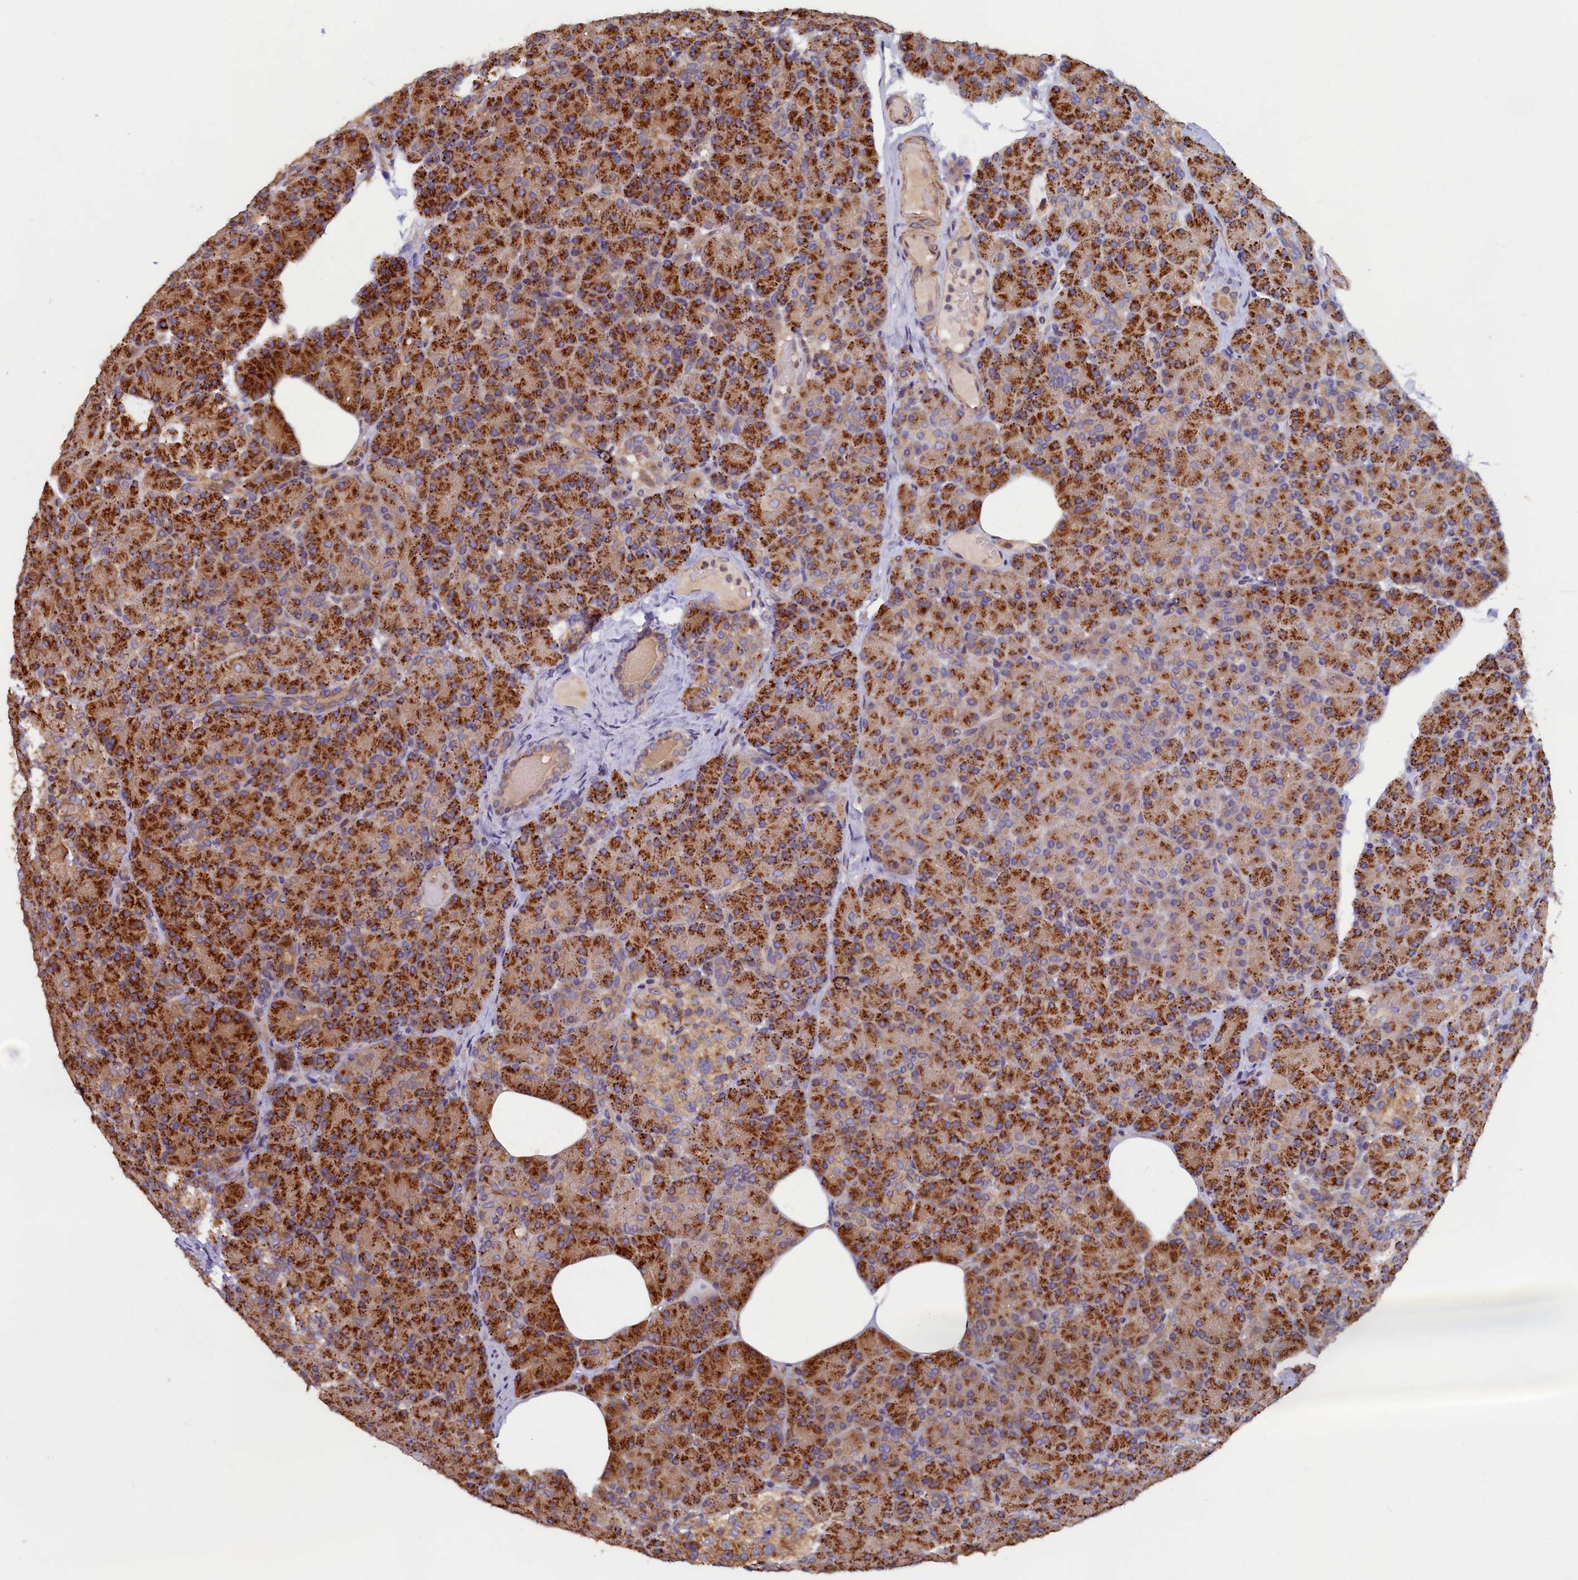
{"staining": {"intensity": "strong", "quantity": ">75%", "location": "cytoplasmic/membranous"}, "tissue": "pancreas", "cell_type": "Exocrine glandular cells", "image_type": "normal", "snomed": [{"axis": "morphology", "description": "Normal tissue, NOS"}, {"axis": "topography", "description": "Pancreas"}], "caption": "The immunohistochemical stain labels strong cytoplasmic/membranous positivity in exocrine glandular cells of normal pancreas.", "gene": "TMEM181", "patient": {"sex": "female", "age": 43}}